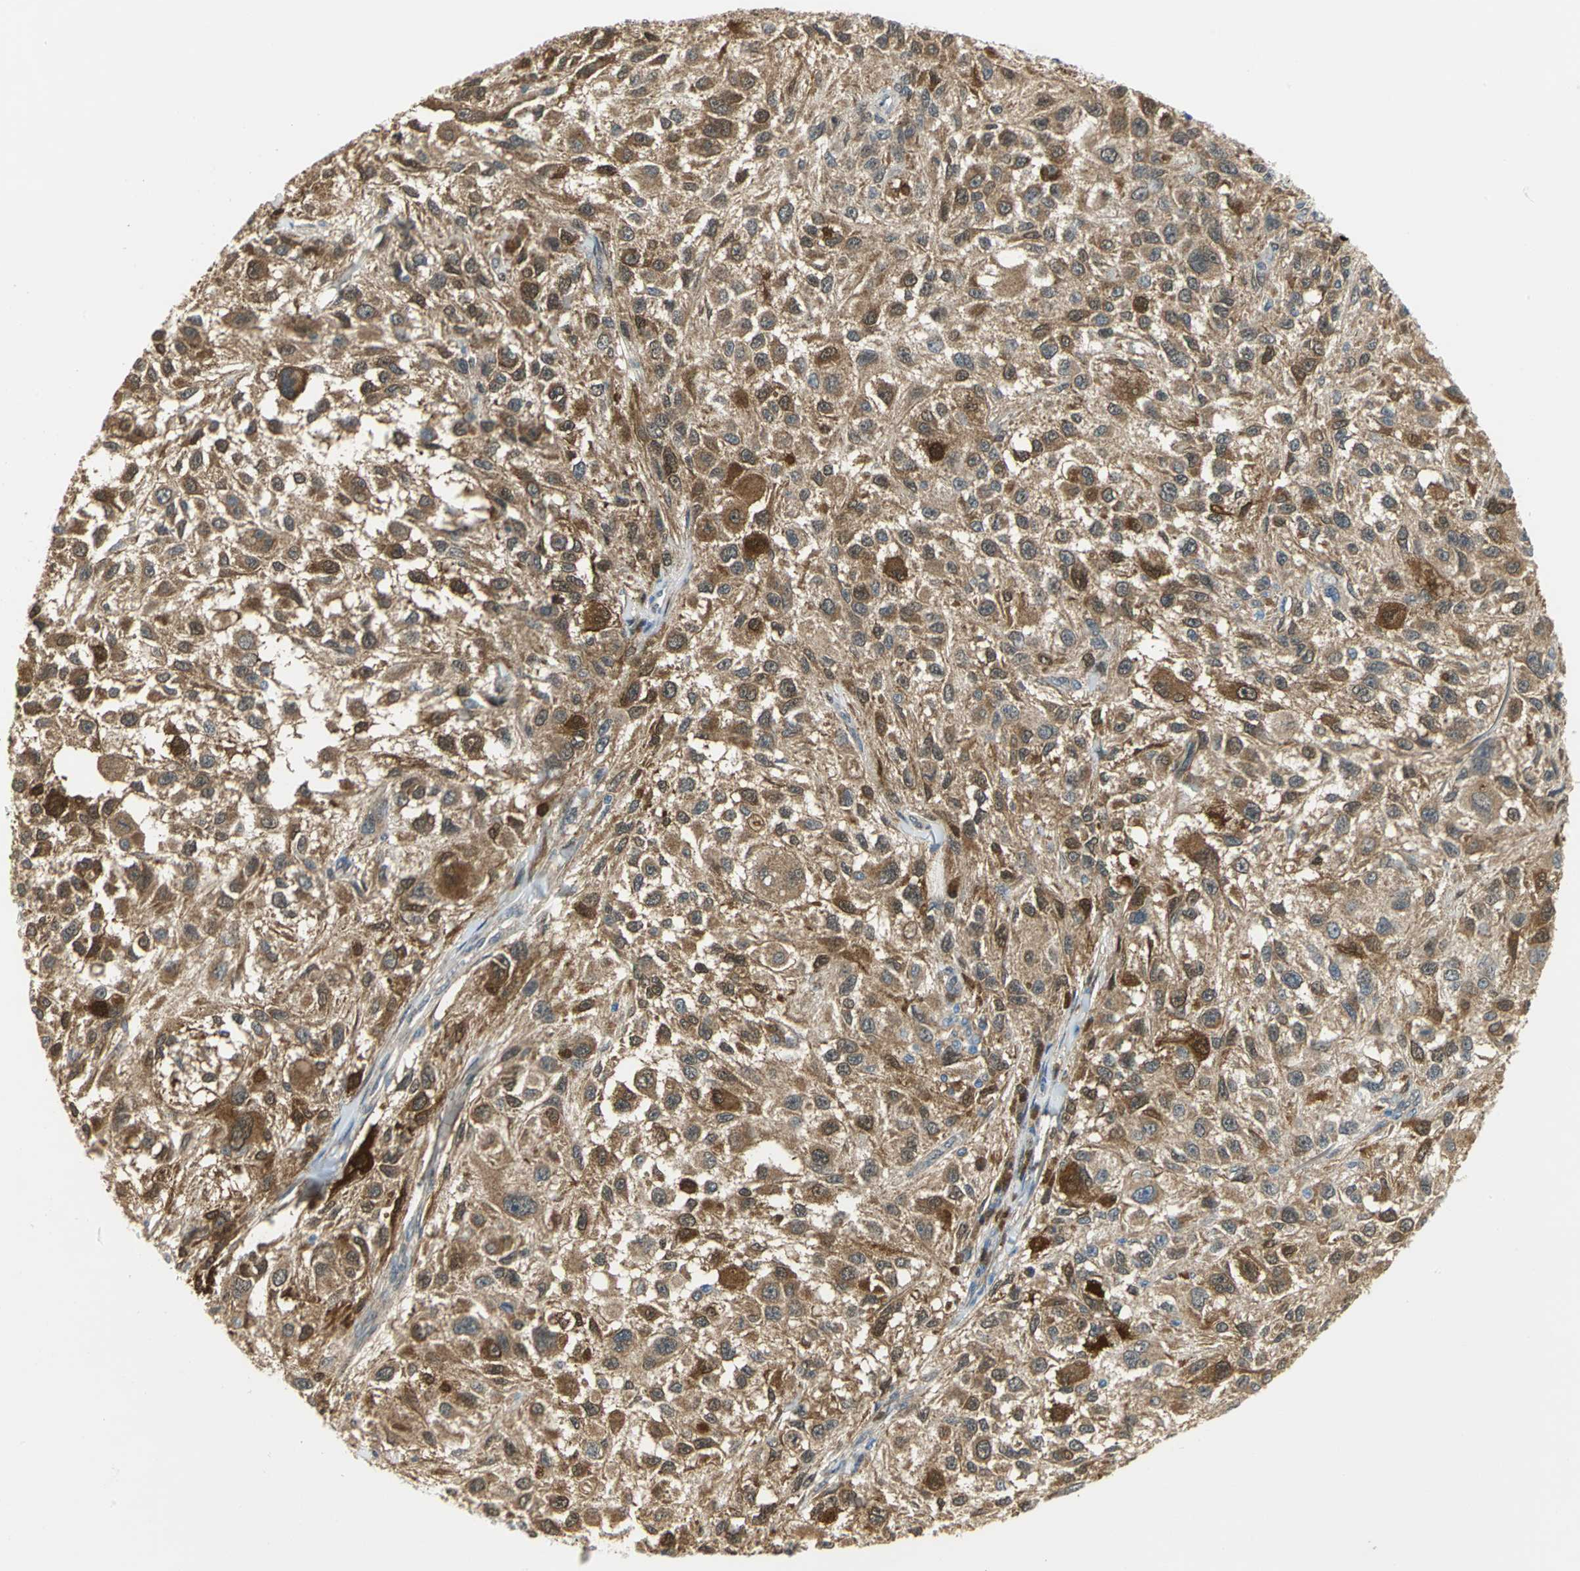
{"staining": {"intensity": "moderate", "quantity": ">75%", "location": "cytoplasmic/membranous"}, "tissue": "melanoma", "cell_type": "Tumor cells", "image_type": "cancer", "snomed": [{"axis": "morphology", "description": "Necrosis, NOS"}, {"axis": "morphology", "description": "Malignant melanoma, NOS"}, {"axis": "topography", "description": "Skin"}], "caption": "Protein expression analysis of human melanoma reveals moderate cytoplasmic/membranous expression in approximately >75% of tumor cells. (DAB = brown stain, brightfield microscopy at high magnification).", "gene": "PGM3", "patient": {"sex": "female", "age": 87}}